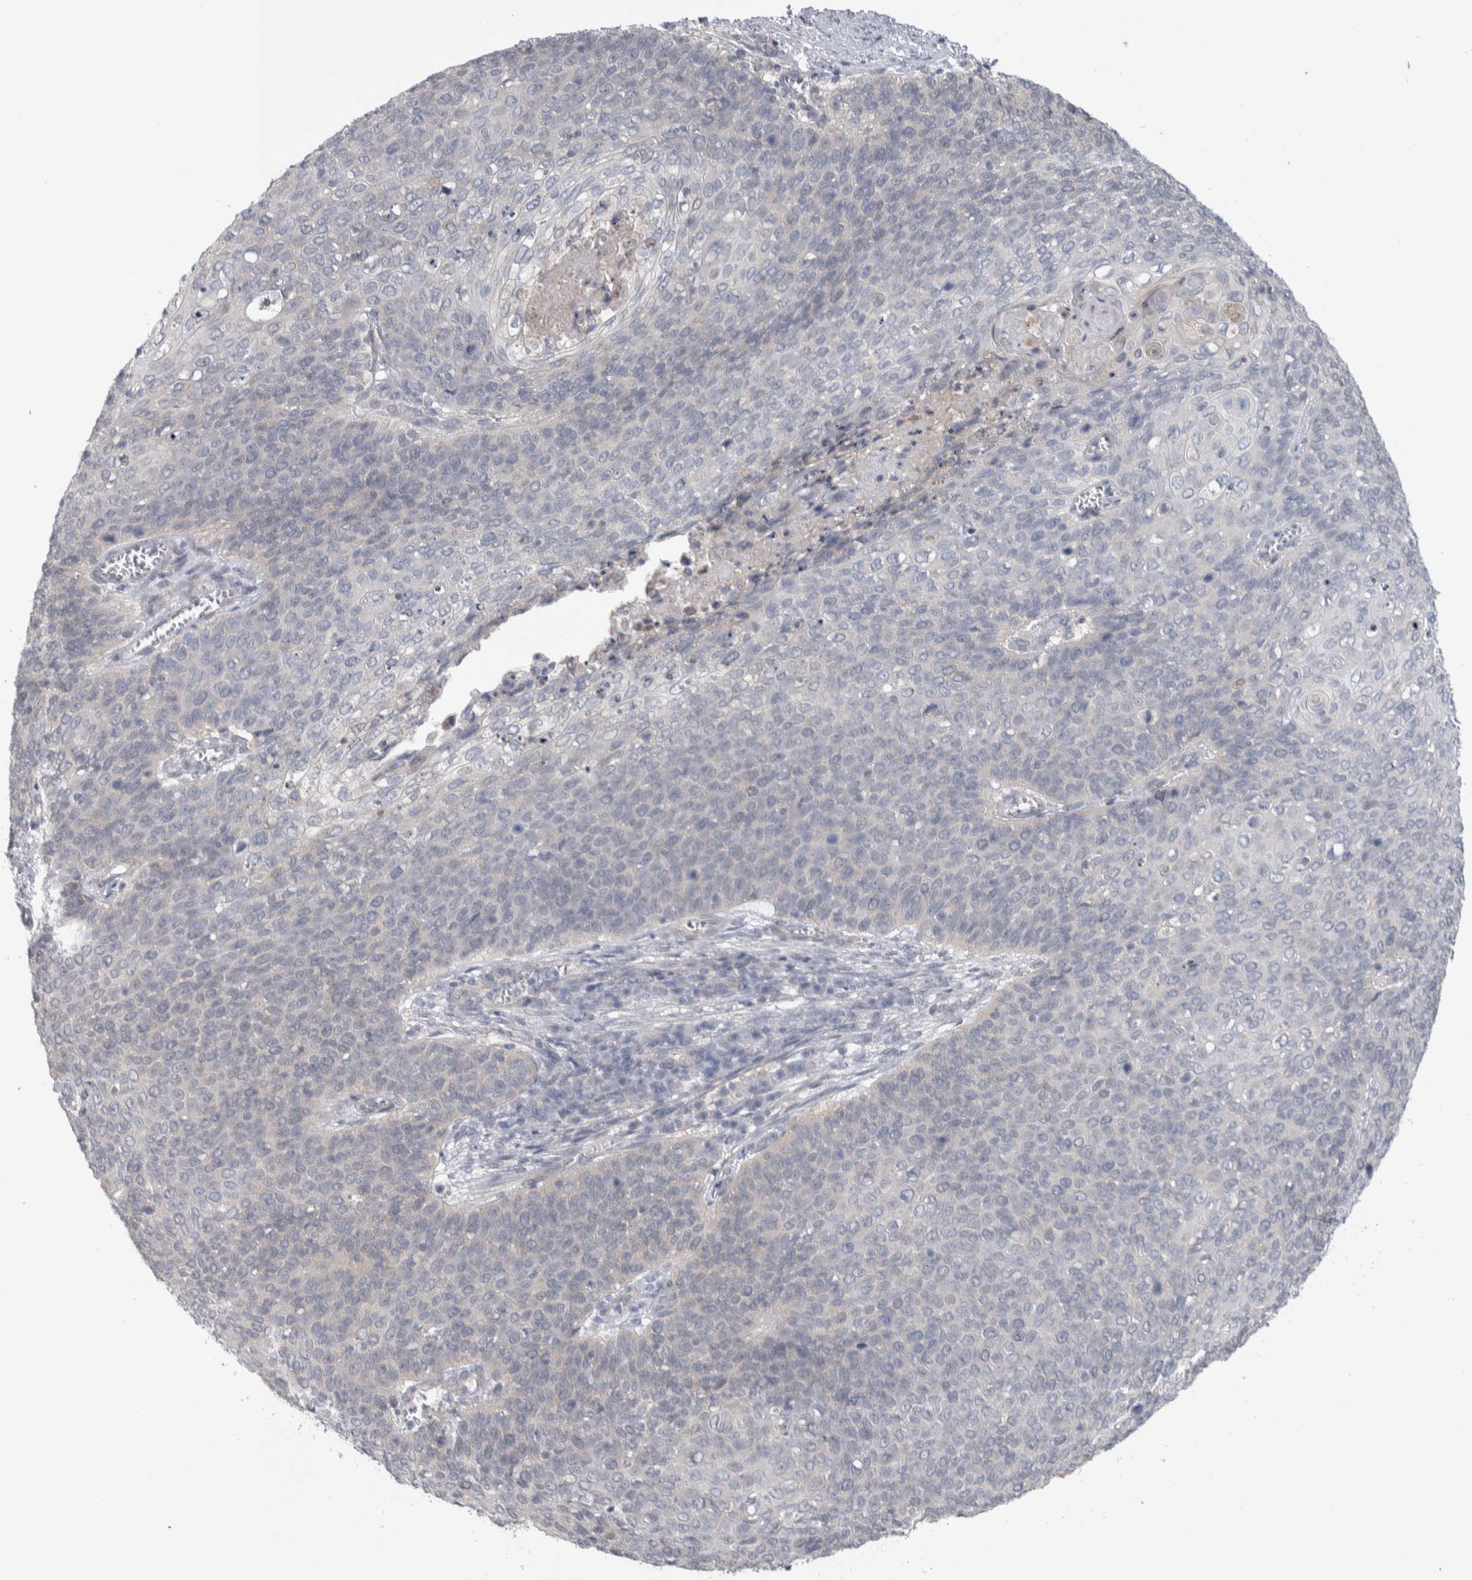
{"staining": {"intensity": "negative", "quantity": "none", "location": "none"}, "tissue": "cervical cancer", "cell_type": "Tumor cells", "image_type": "cancer", "snomed": [{"axis": "morphology", "description": "Squamous cell carcinoma, NOS"}, {"axis": "topography", "description": "Cervix"}], "caption": "Squamous cell carcinoma (cervical) stained for a protein using immunohistochemistry reveals no positivity tumor cells.", "gene": "TAX1BP1", "patient": {"sex": "female", "age": 39}}